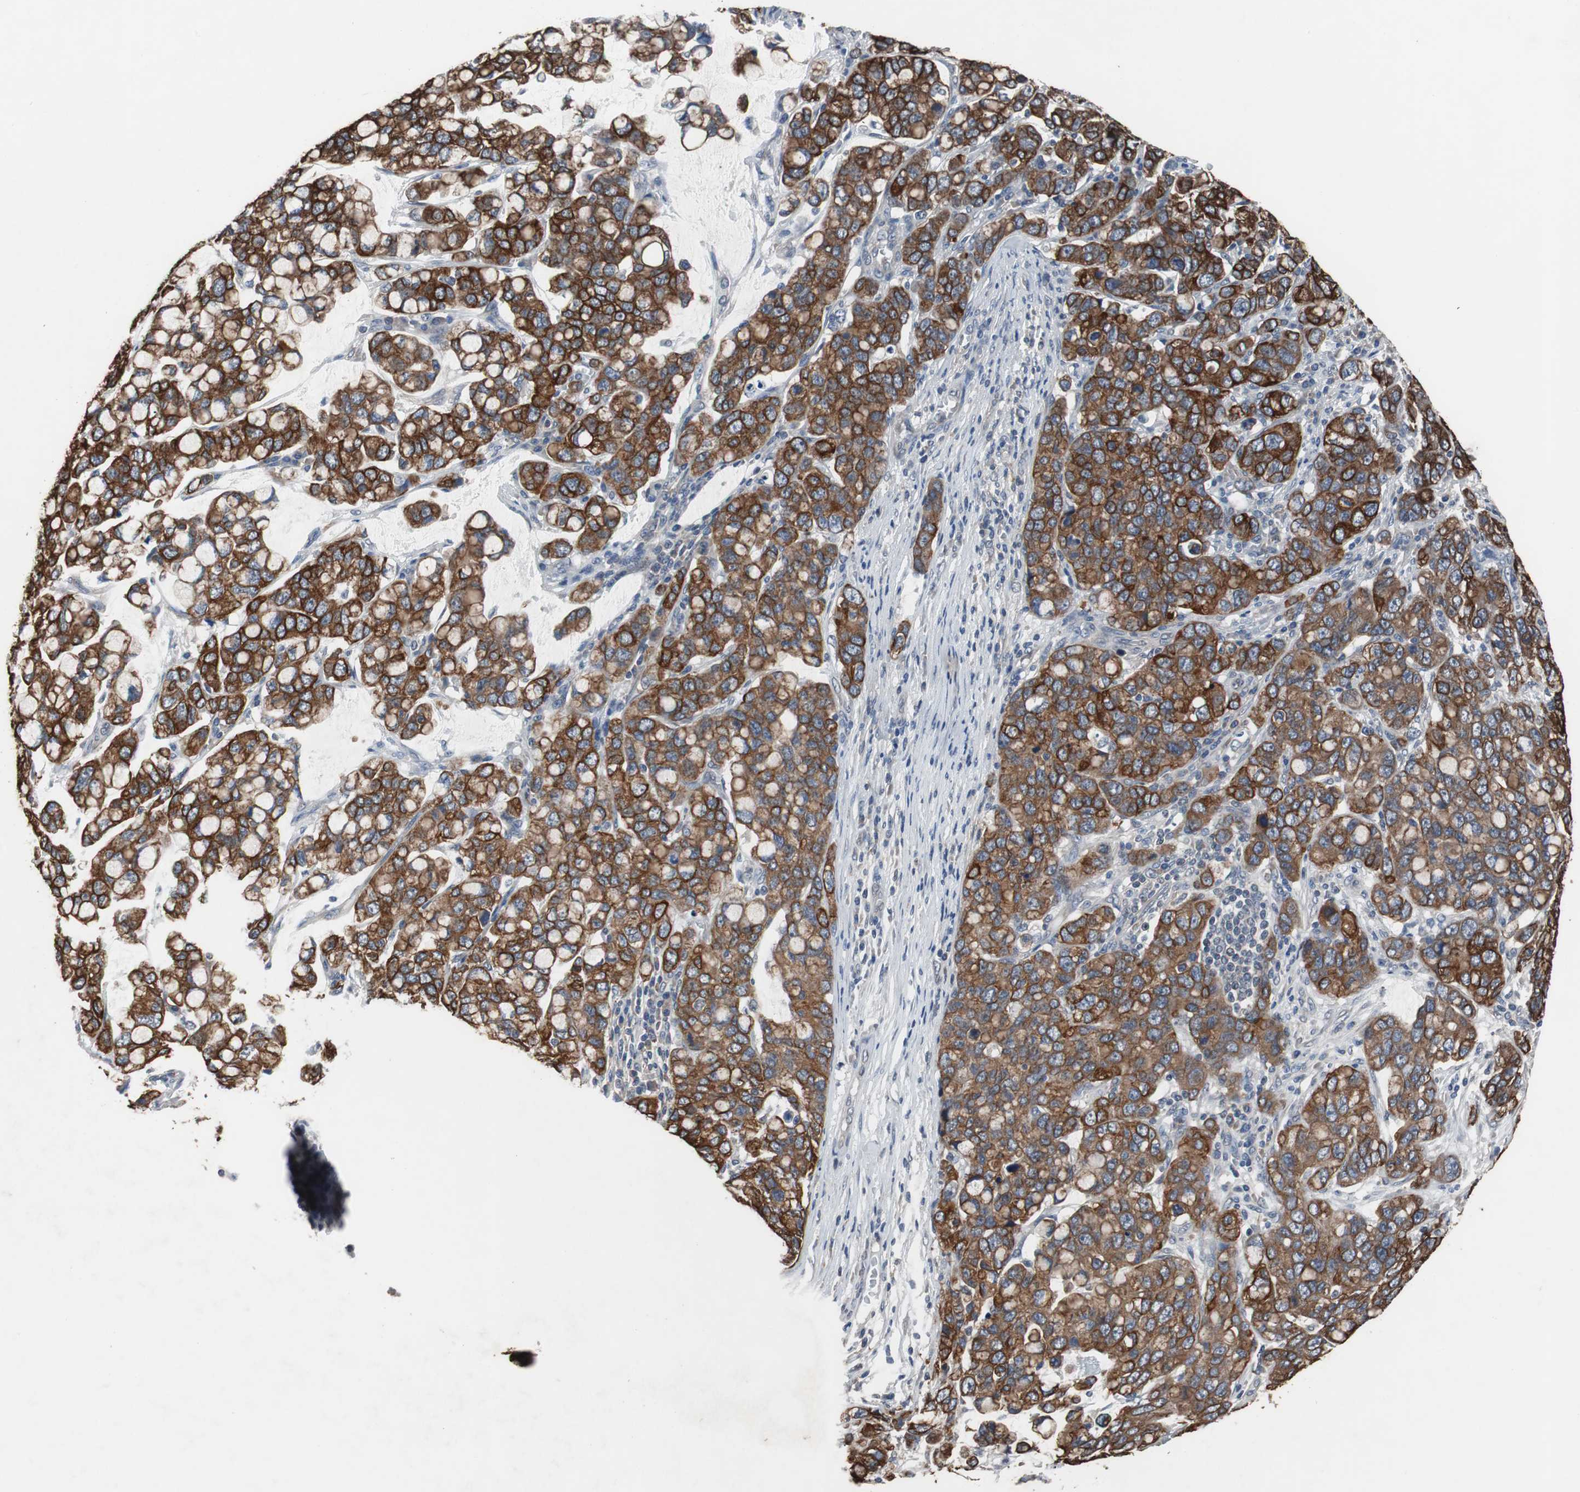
{"staining": {"intensity": "strong", "quantity": ">75%", "location": "cytoplasmic/membranous"}, "tissue": "stomach cancer", "cell_type": "Tumor cells", "image_type": "cancer", "snomed": [{"axis": "morphology", "description": "Adenocarcinoma, NOS"}, {"axis": "topography", "description": "Stomach, lower"}], "caption": "DAB (3,3'-diaminobenzidine) immunohistochemical staining of human adenocarcinoma (stomach) reveals strong cytoplasmic/membranous protein positivity in approximately >75% of tumor cells.", "gene": "USP10", "patient": {"sex": "male", "age": 84}}